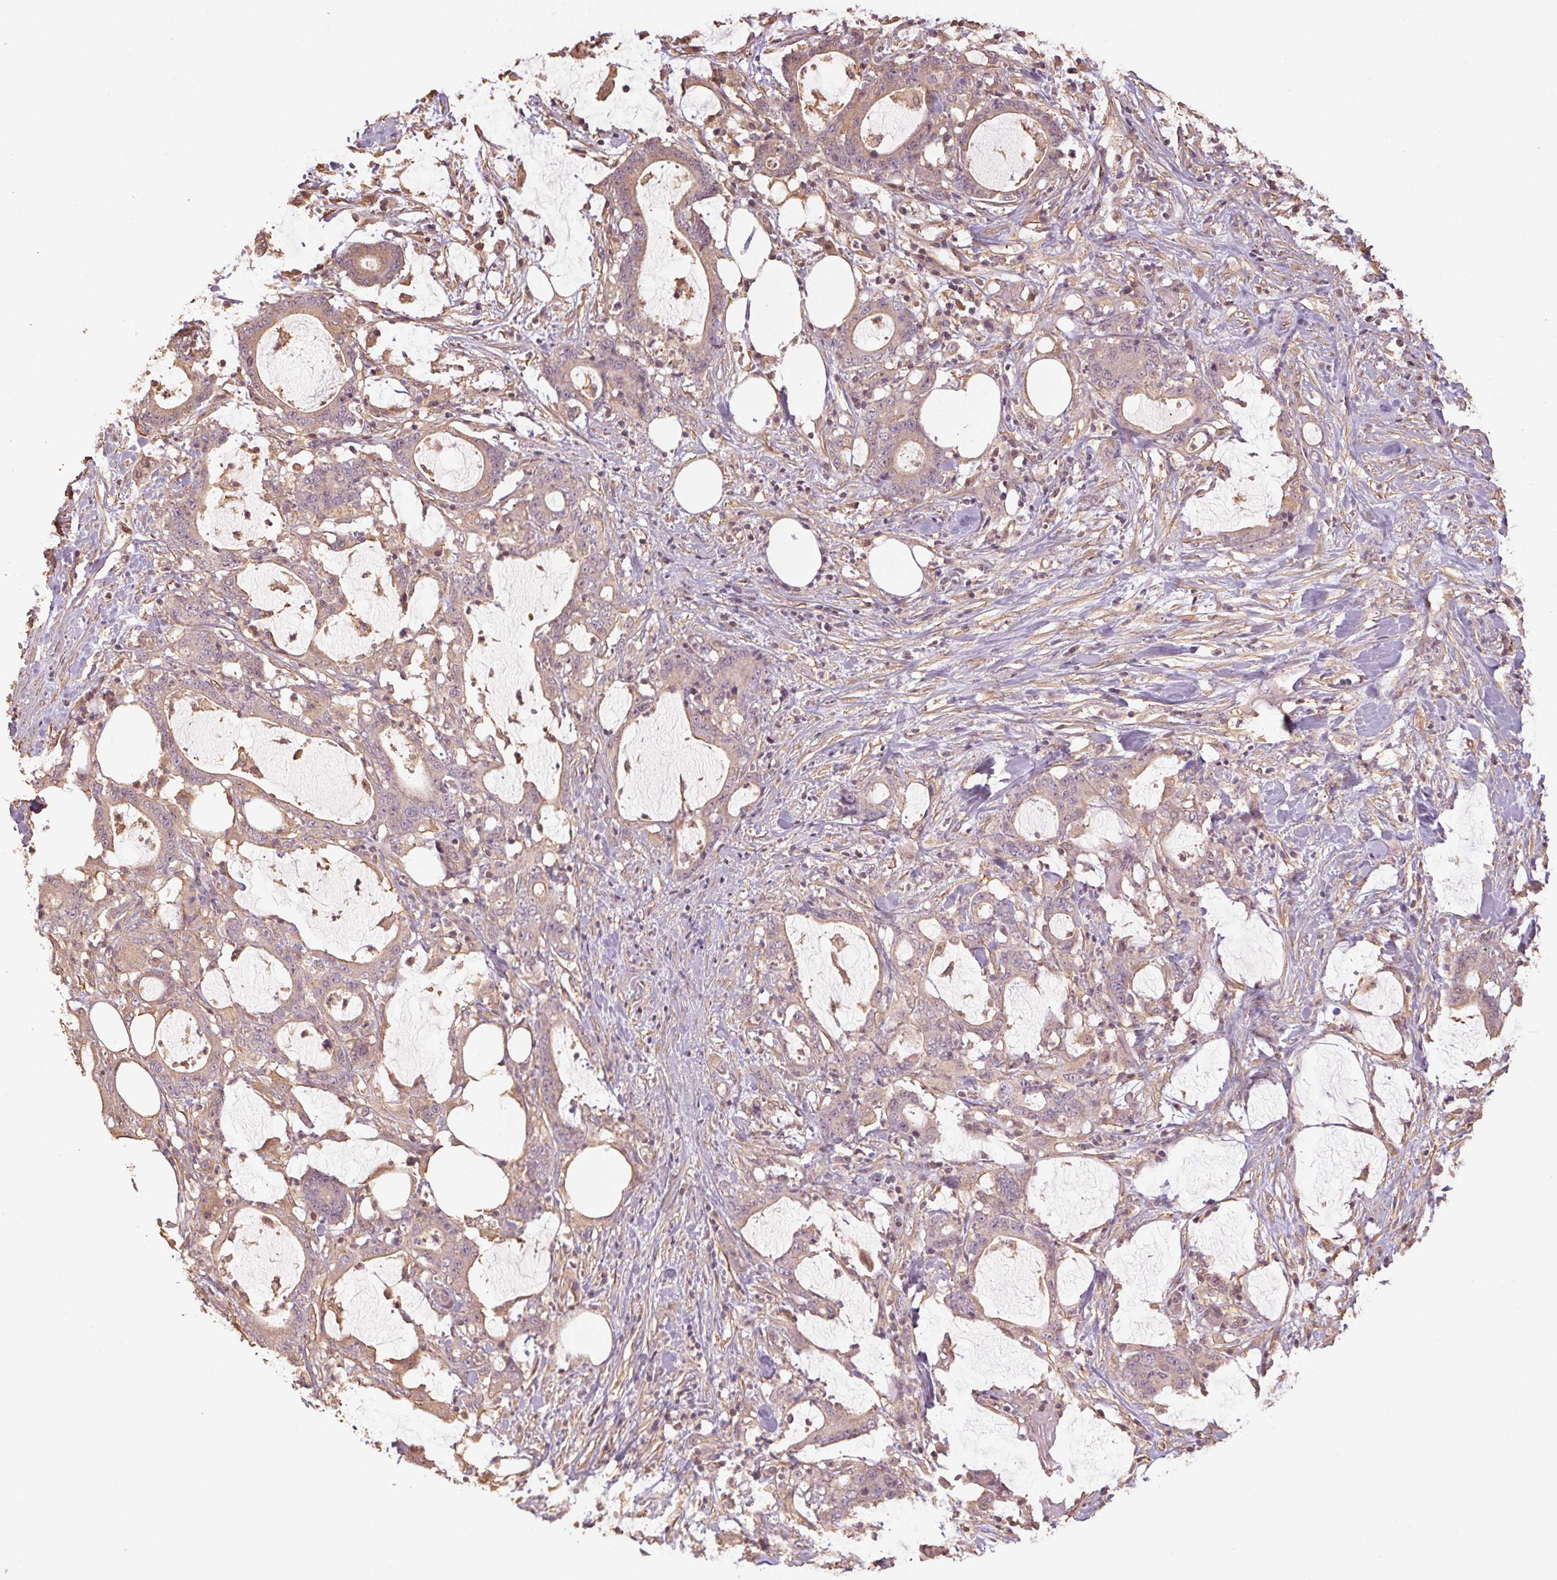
{"staining": {"intensity": "weak", "quantity": "25%-75%", "location": "cytoplasmic/membranous"}, "tissue": "stomach cancer", "cell_type": "Tumor cells", "image_type": "cancer", "snomed": [{"axis": "morphology", "description": "Adenocarcinoma, NOS"}, {"axis": "topography", "description": "Stomach, upper"}], "caption": "Stomach cancer (adenocarcinoma) was stained to show a protein in brown. There is low levels of weak cytoplasmic/membranous staining in approximately 25%-75% of tumor cells. (DAB (3,3'-diaminobenzidine) = brown stain, brightfield microscopy at high magnification).", "gene": "QDPR", "patient": {"sex": "male", "age": 68}}